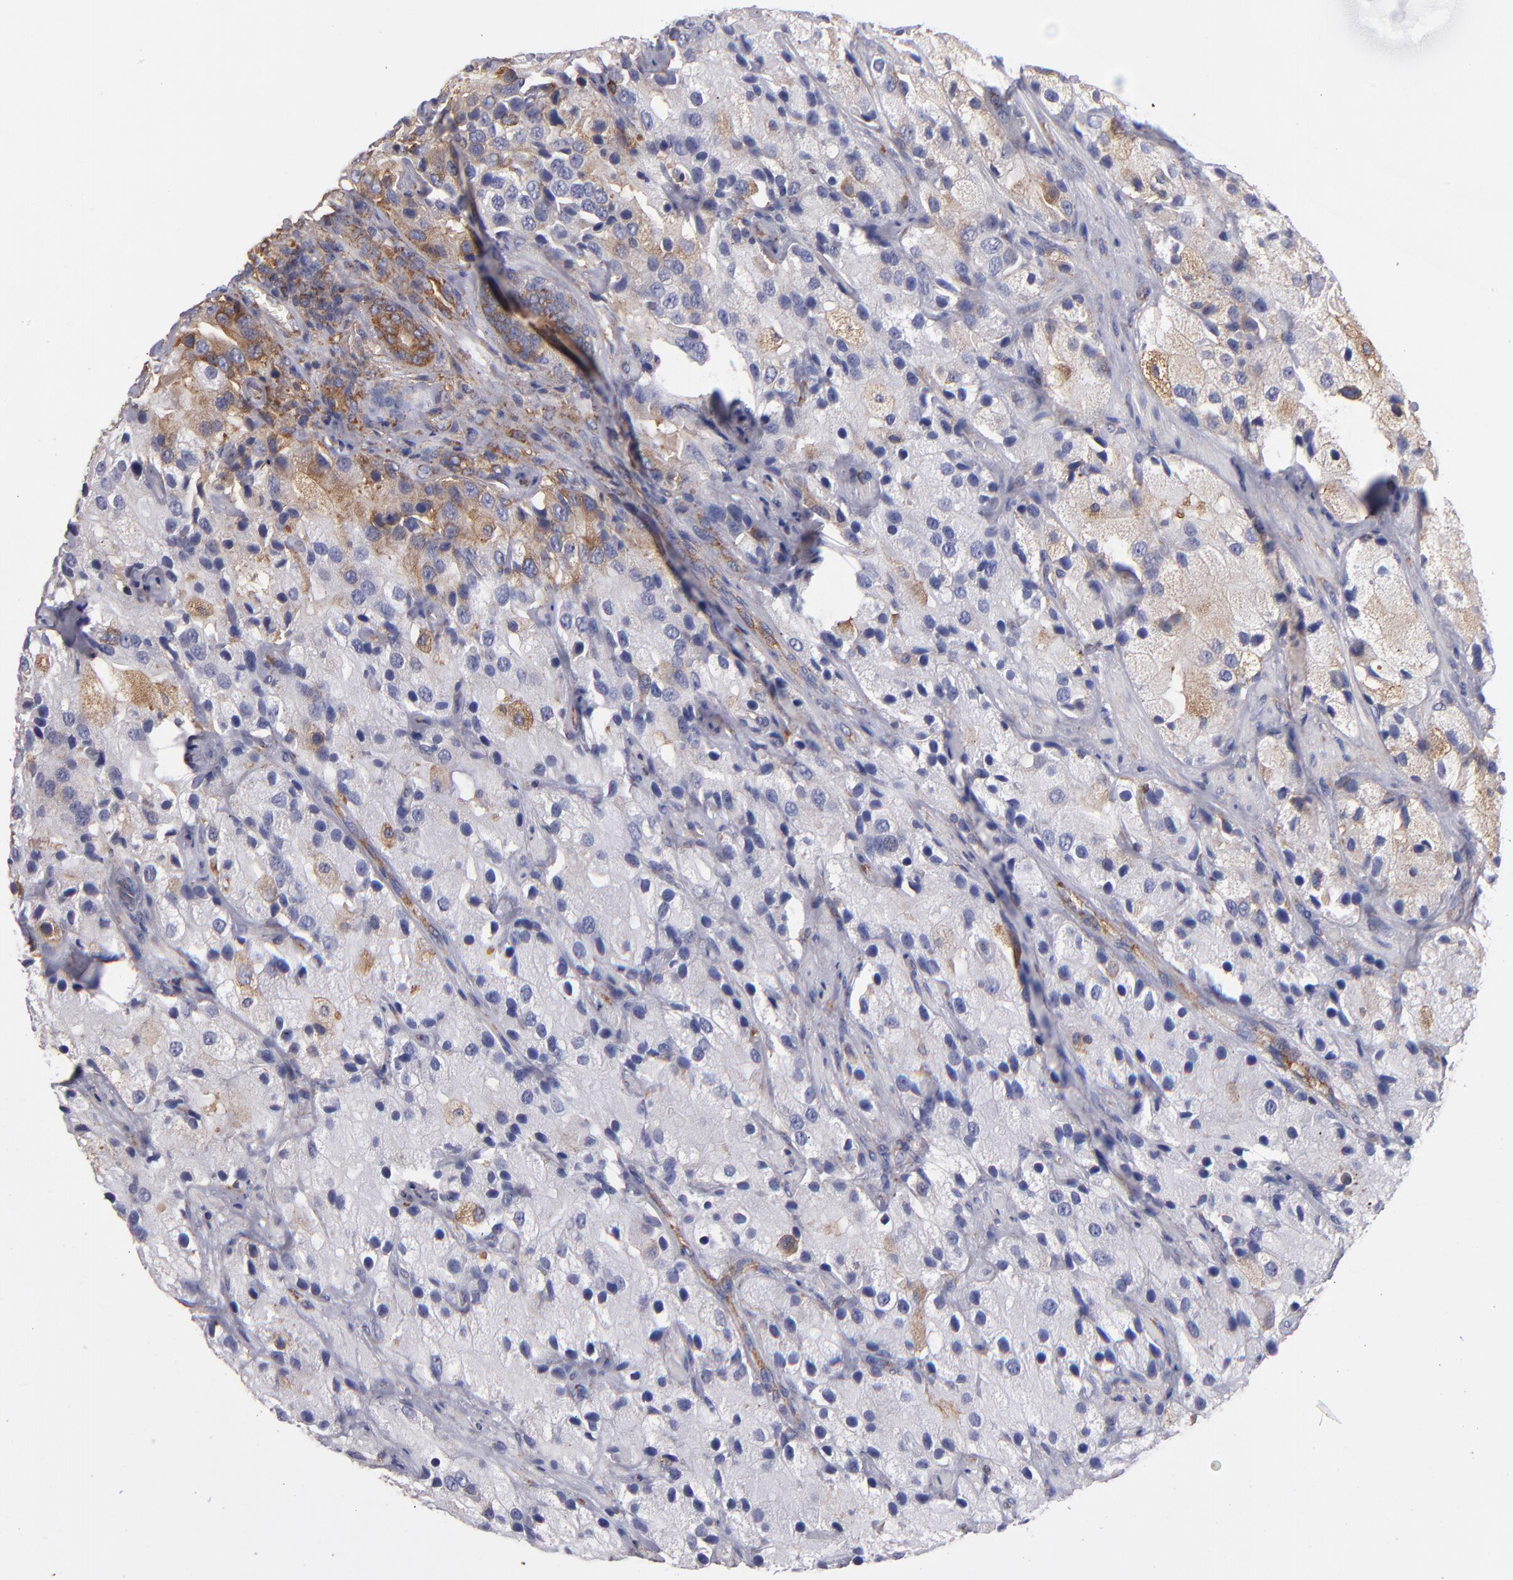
{"staining": {"intensity": "negative", "quantity": "none", "location": "none"}, "tissue": "prostate cancer", "cell_type": "Tumor cells", "image_type": "cancer", "snomed": [{"axis": "morphology", "description": "Adenocarcinoma, High grade"}, {"axis": "topography", "description": "Prostate"}], "caption": "Immunohistochemistry image of neoplastic tissue: prostate cancer stained with DAB demonstrates no significant protein expression in tumor cells.", "gene": "MVP", "patient": {"sex": "male", "age": 70}}